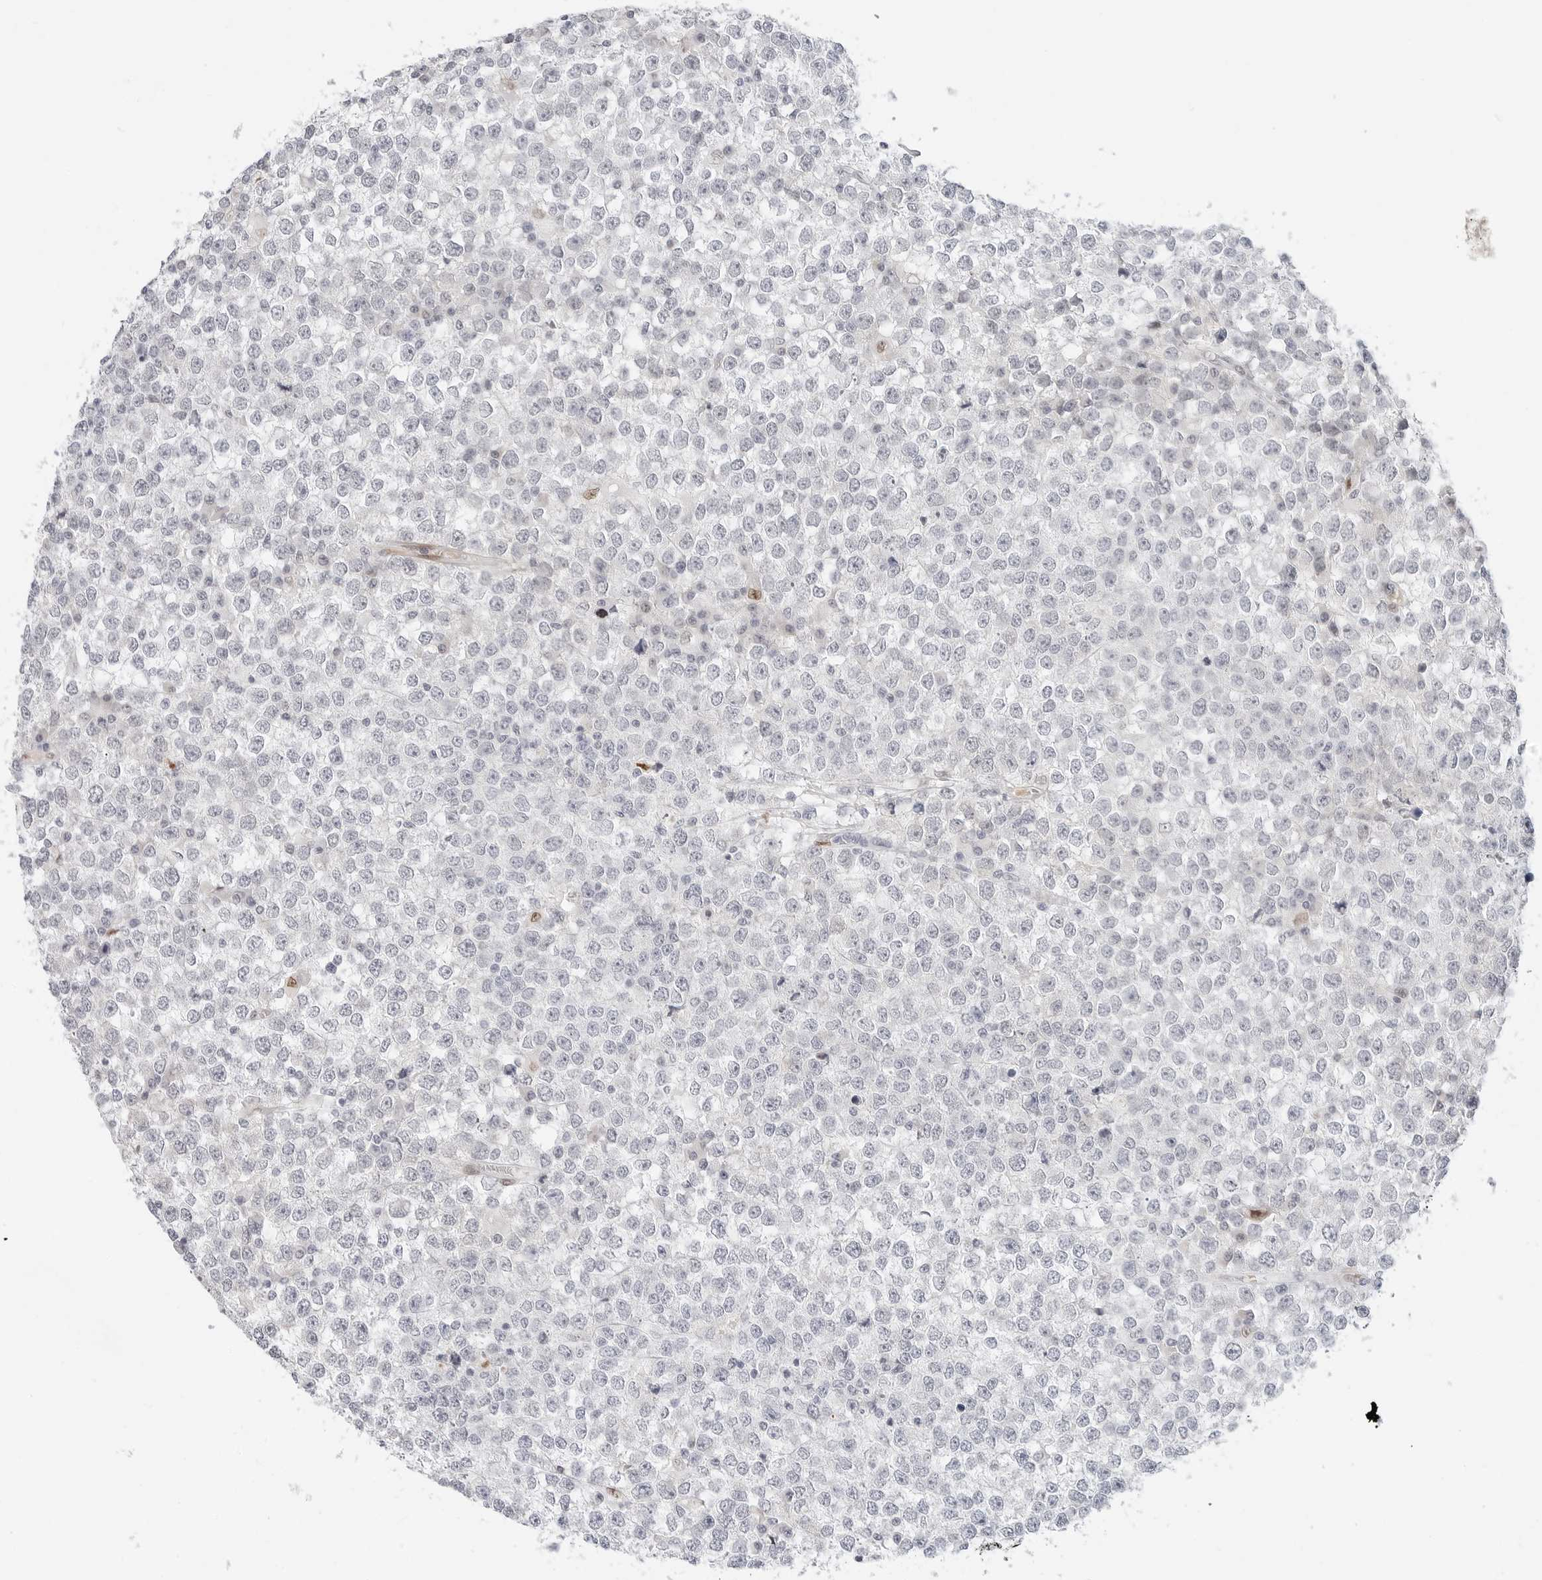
{"staining": {"intensity": "negative", "quantity": "none", "location": "none"}, "tissue": "testis cancer", "cell_type": "Tumor cells", "image_type": "cancer", "snomed": [{"axis": "morphology", "description": "Seminoma, NOS"}, {"axis": "topography", "description": "Testis"}], "caption": "IHC of human seminoma (testis) demonstrates no expression in tumor cells.", "gene": "SPIDR", "patient": {"sex": "male", "age": 65}}